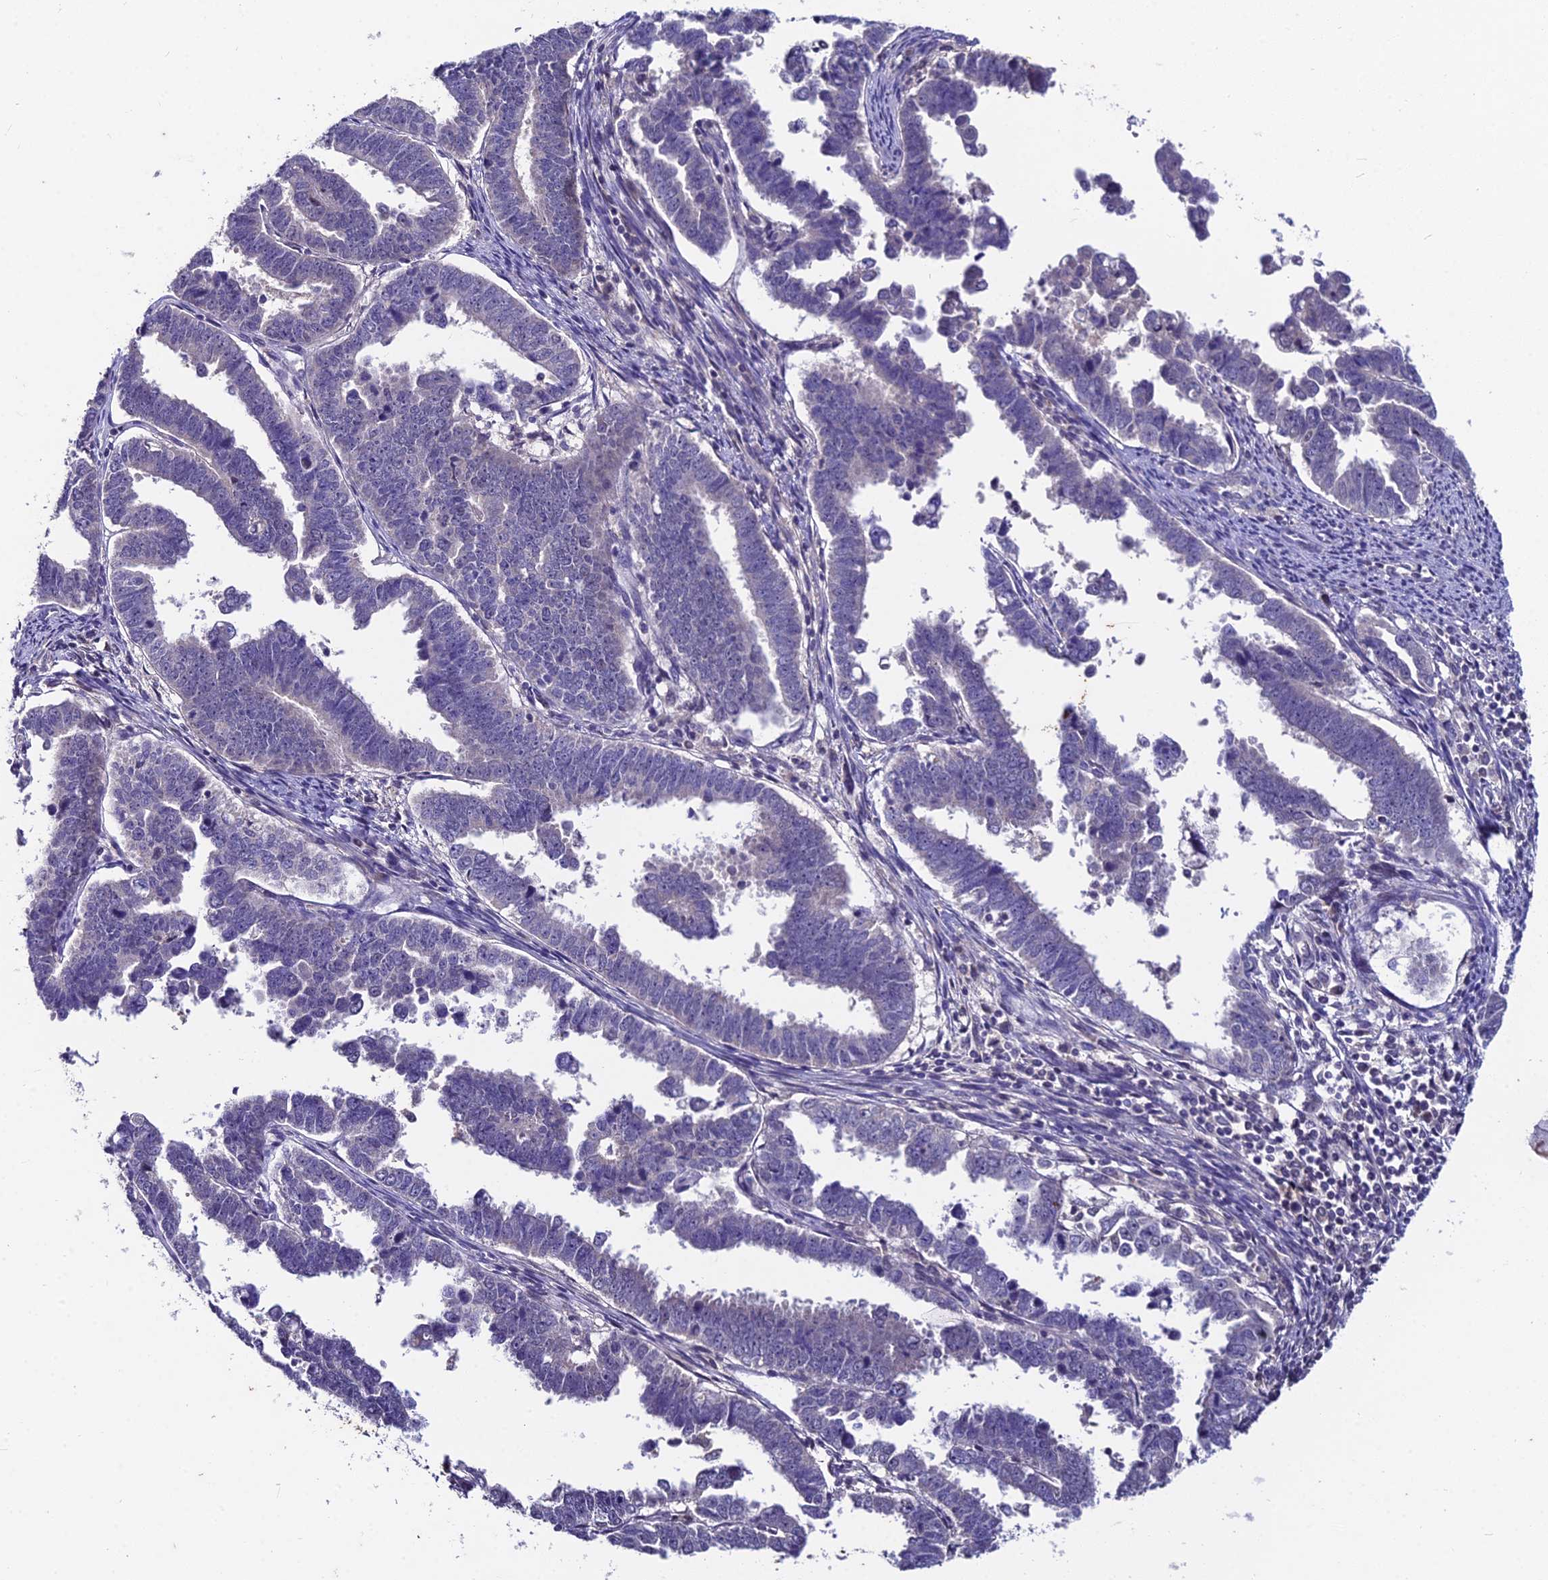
{"staining": {"intensity": "negative", "quantity": "none", "location": "none"}, "tissue": "endometrial cancer", "cell_type": "Tumor cells", "image_type": "cancer", "snomed": [{"axis": "morphology", "description": "Adenocarcinoma, NOS"}, {"axis": "topography", "description": "Endometrium"}], "caption": "IHC of human endometrial cancer (adenocarcinoma) displays no expression in tumor cells. Brightfield microscopy of immunohistochemistry (IHC) stained with DAB (brown) and hematoxylin (blue), captured at high magnification.", "gene": "LGALS7", "patient": {"sex": "female", "age": 75}}